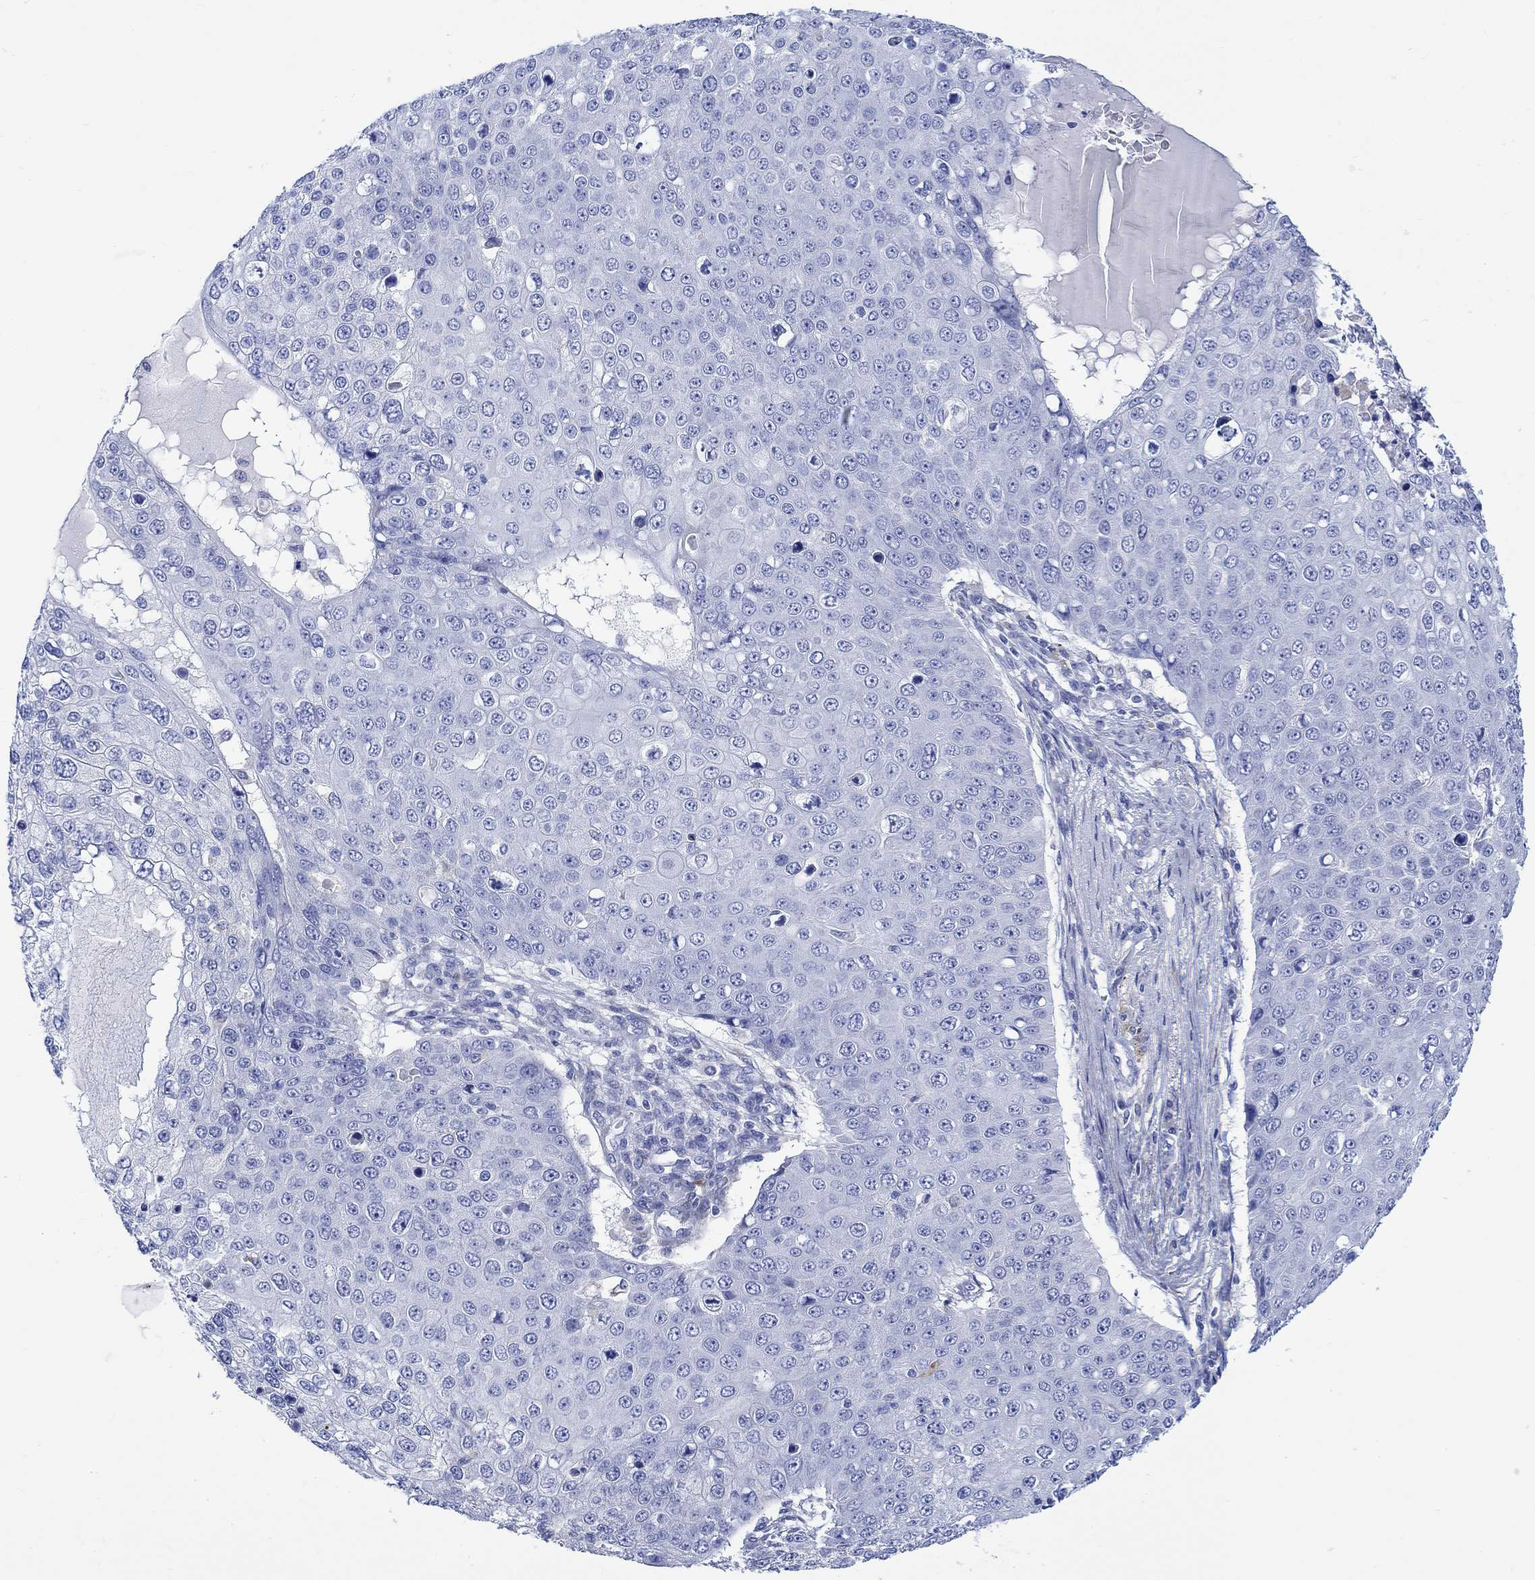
{"staining": {"intensity": "negative", "quantity": "none", "location": "none"}, "tissue": "skin cancer", "cell_type": "Tumor cells", "image_type": "cancer", "snomed": [{"axis": "morphology", "description": "Squamous cell carcinoma, NOS"}, {"axis": "topography", "description": "Skin"}], "caption": "Tumor cells are negative for brown protein staining in skin cancer.", "gene": "MYL1", "patient": {"sex": "male", "age": 71}}